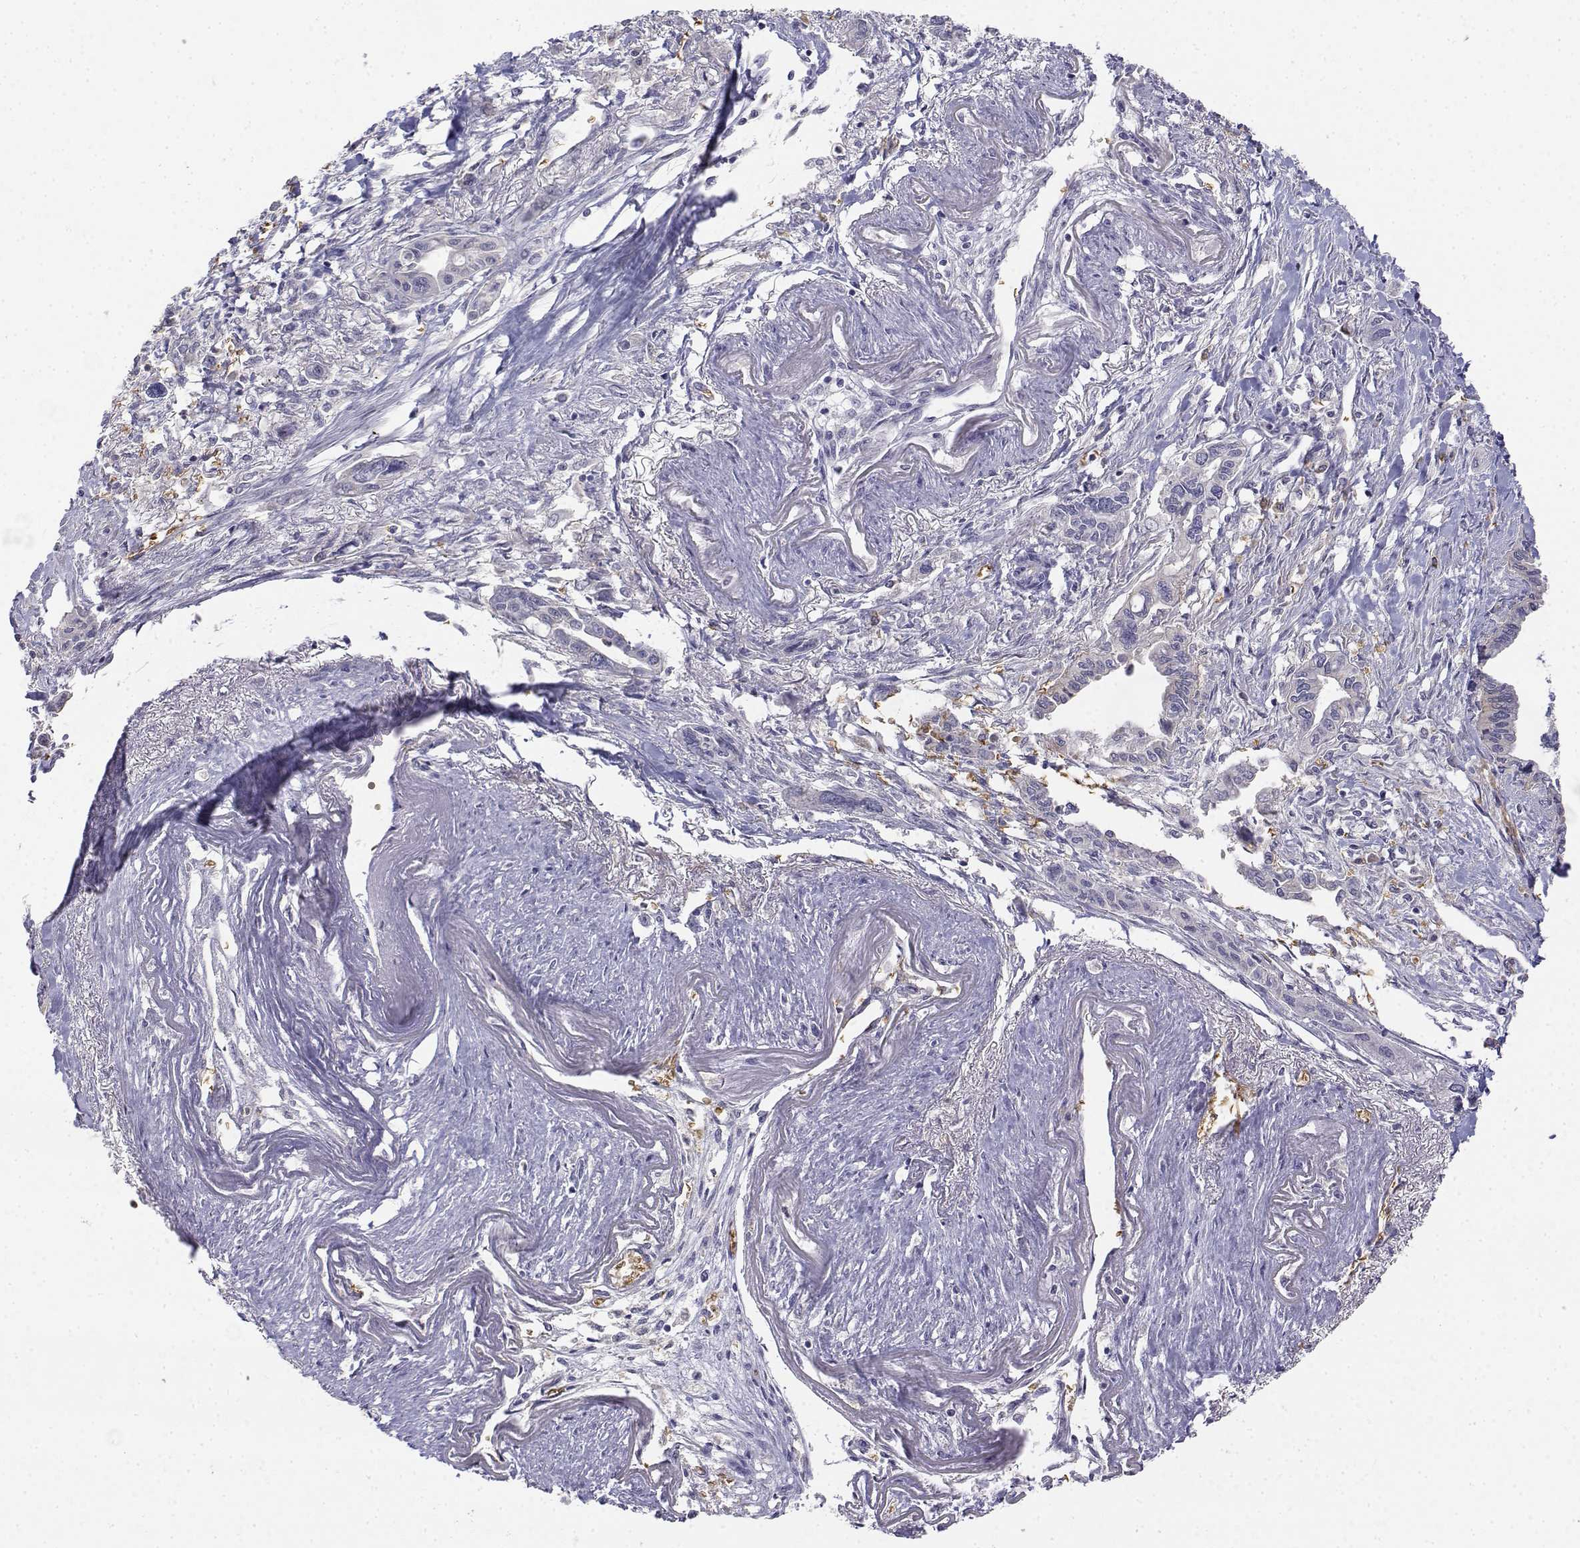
{"staining": {"intensity": "negative", "quantity": "none", "location": "none"}, "tissue": "pancreatic cancer", "cell_type": "Tumor cells", "image_type": "cancer", "snomed": [{"axis": "morphology", "description": "Adenocarcinoma, NOS"}, {"axis": "topography", "description": "Pancreas"}], "caption": "Pancreatic cancer (adenocarcinoma) was stained to show a protein in brown. There is no significant staining in tumor cells.", "gene": "CADM1", "patient": {"sex": "male", "age": 60}}